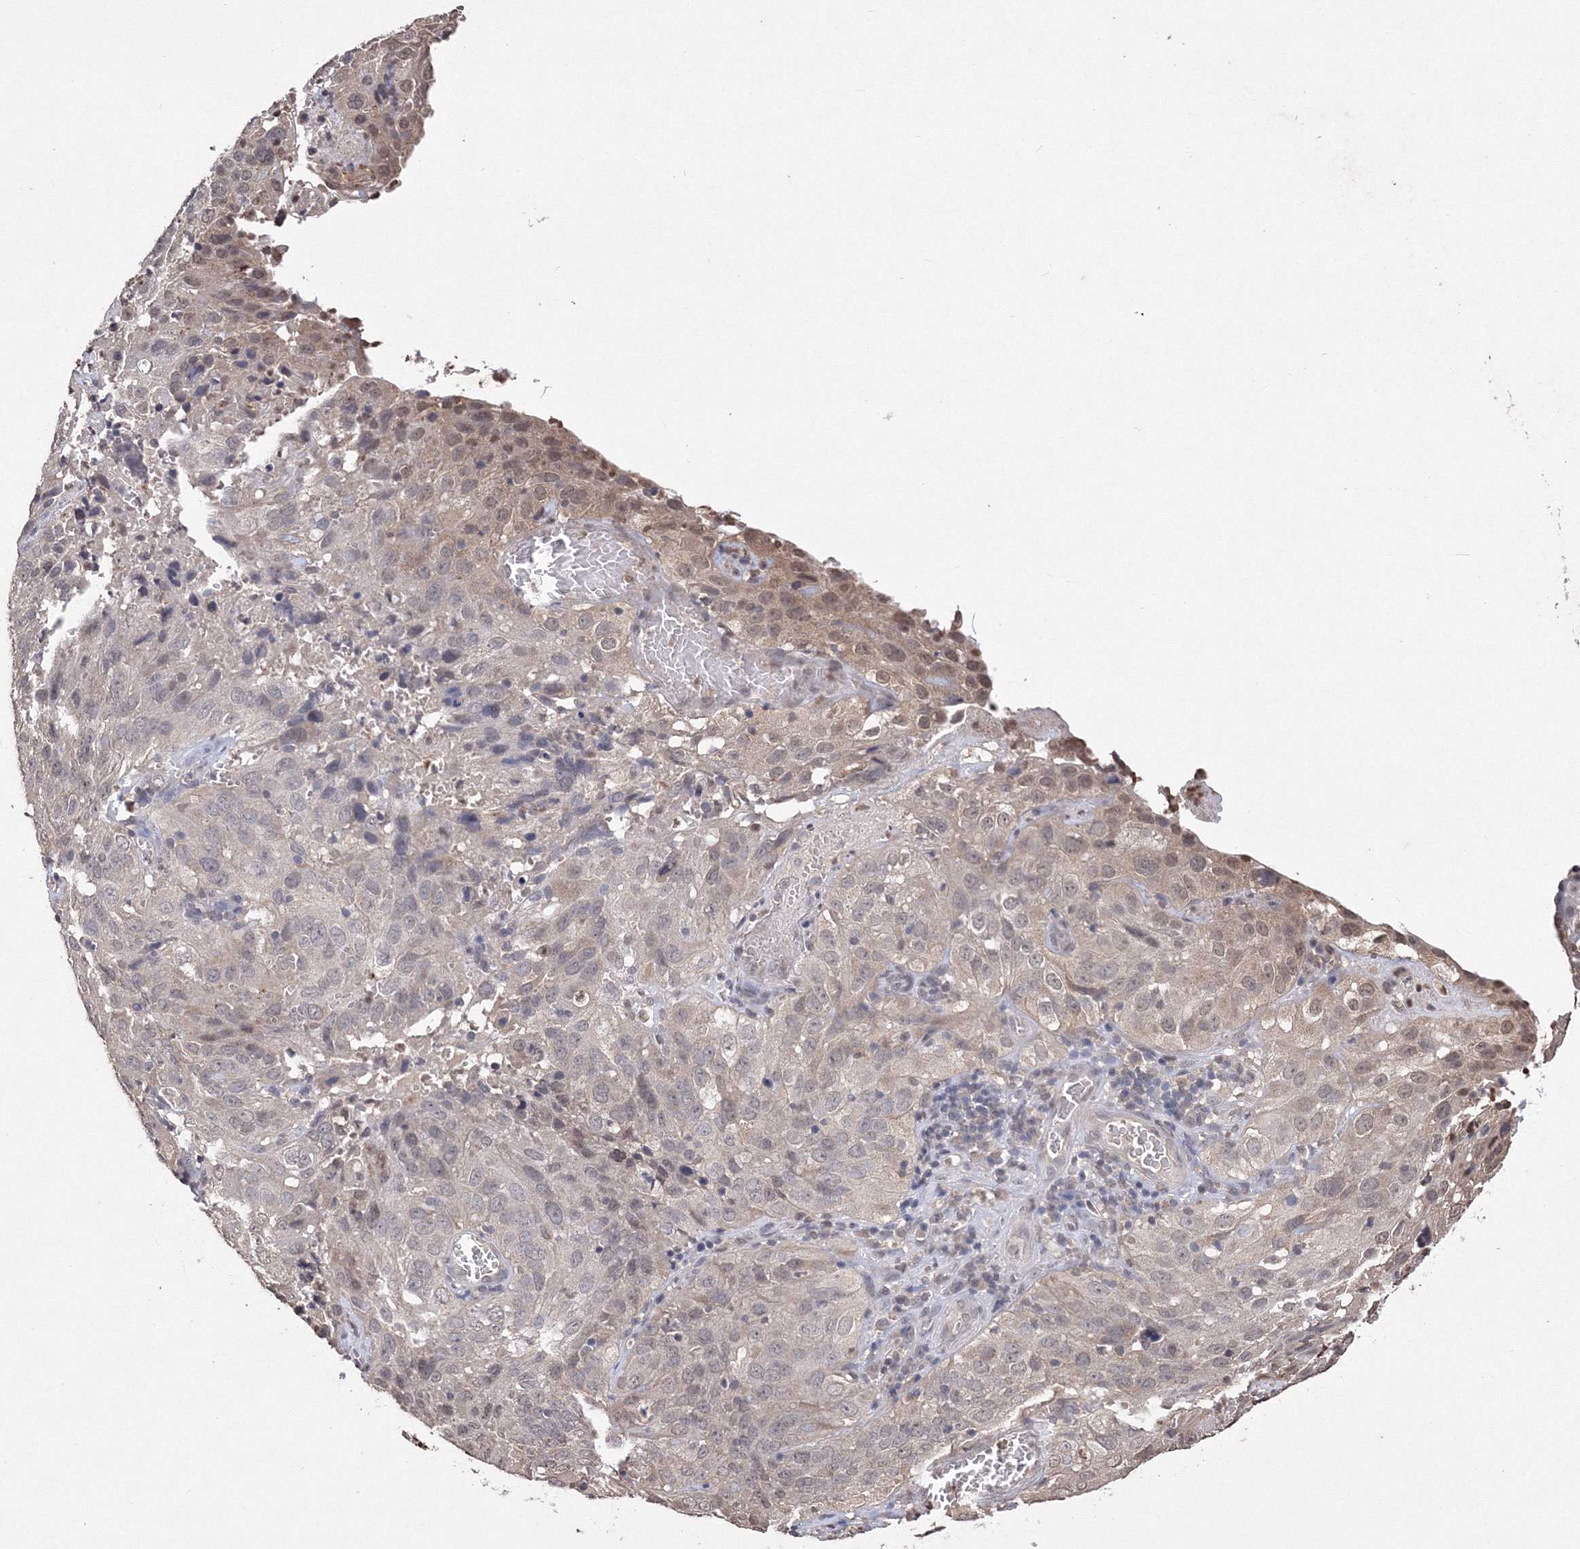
{"staining": {"intensity": "weak", "quantity": "25%-75%", "location": "cytoplasmic/membranous,nuclear"}, "tissue": "cervical cancer", "cell_type": "Tumor cells", "image_type": "cancer", "snomed": [{"axis": "morphology", "description": "Squamous cell carcinoma, NOS"}, {"axis": "topography", "description": "Cervix"}], "caption": "Weak cytoplasmic/membranous and nuclear protein expression is present in about 25%-75% of tumor cells in cervical cancer.", "gene": "GPN1", "patient": {"sex": "female", "age": 32}}